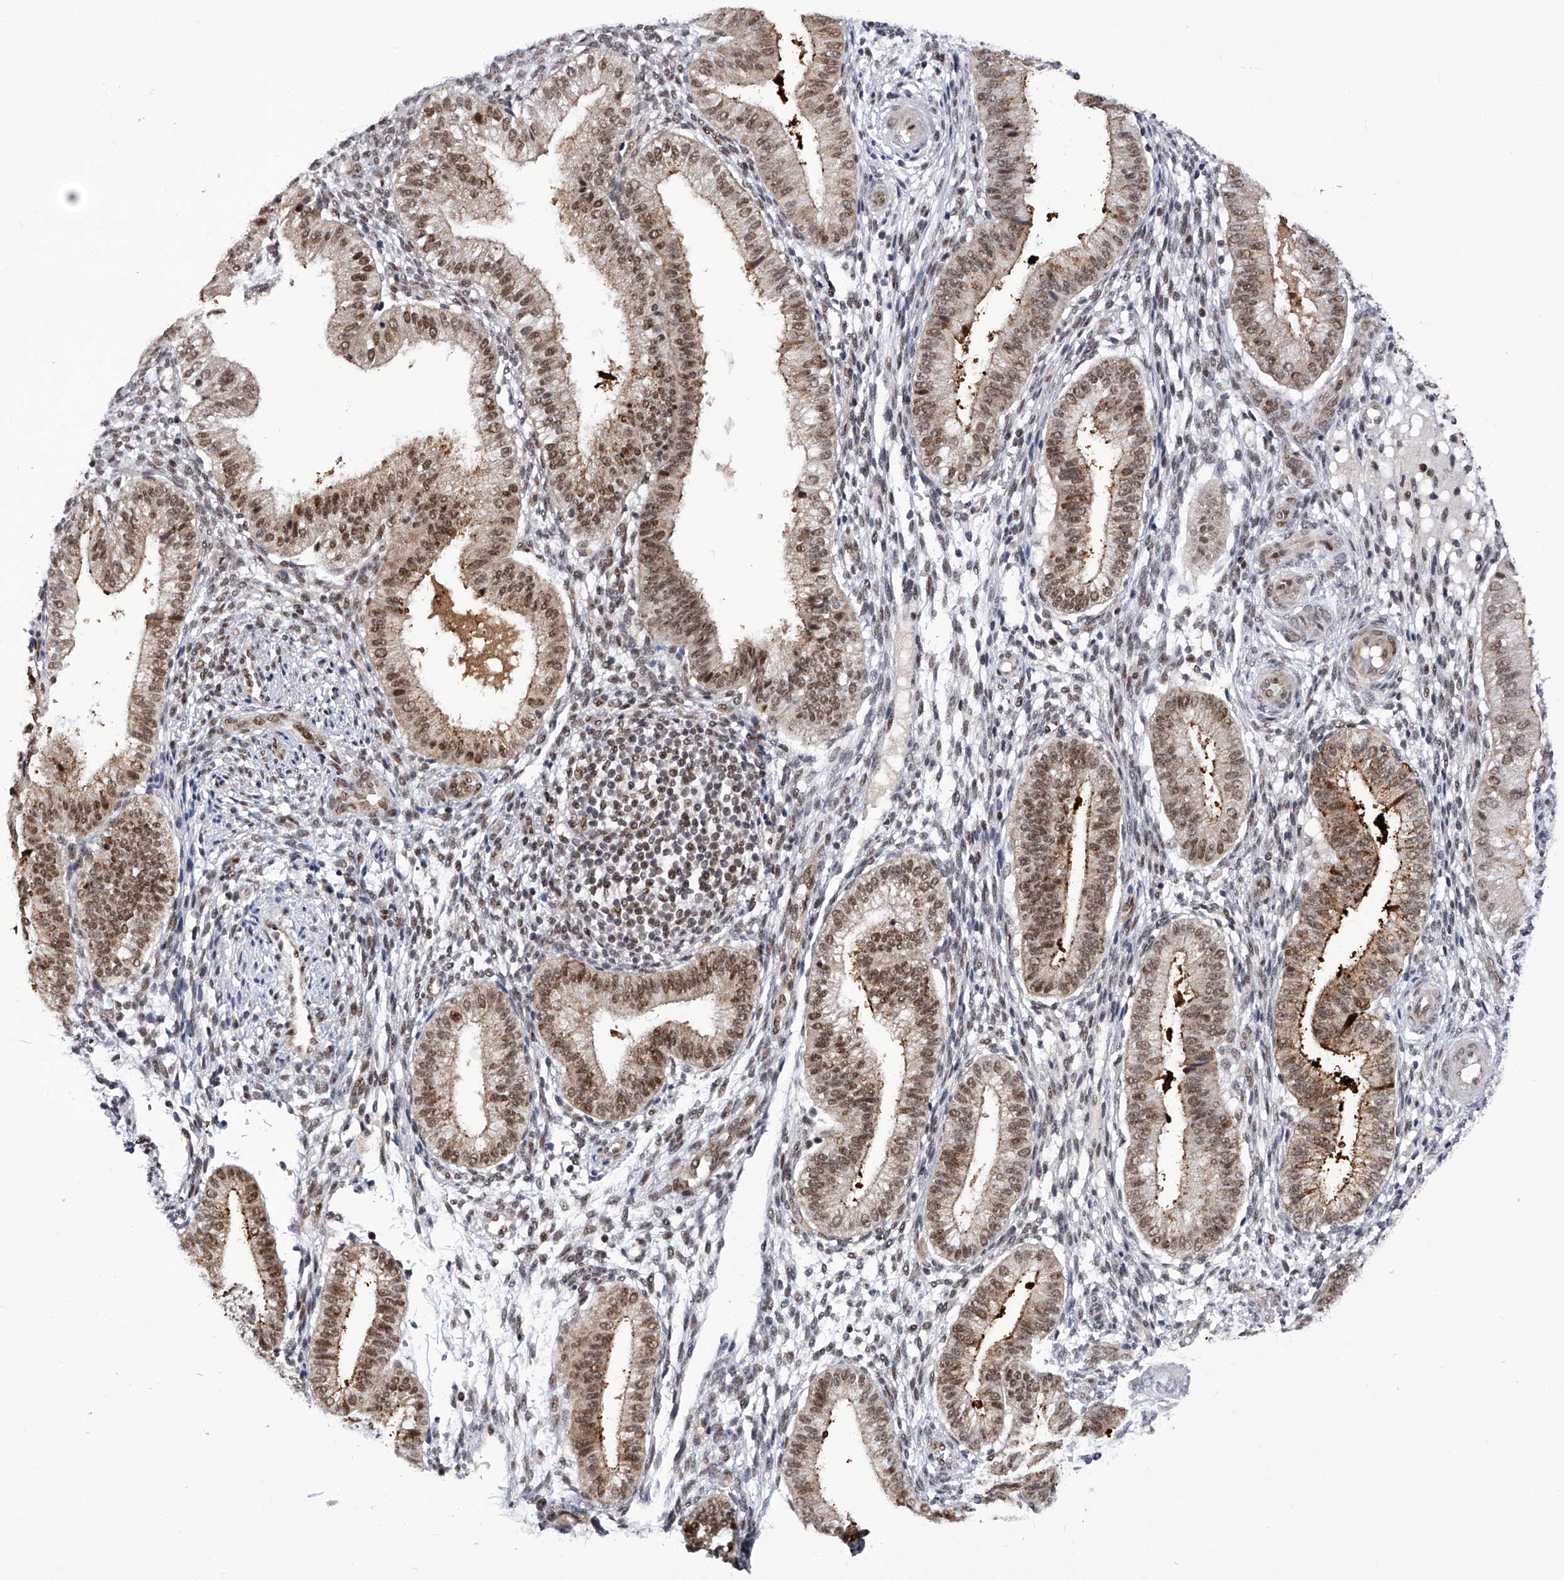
{"staining": {"intensity": "moderate", "quantity": "<25%", "location": "nuclear"}, "tissue": "endometrium", "cell_type": "Cells in endometrial stroma", "image_type": "normal", "snomed": [{"axis": "morphology", "description": "Normal tissue, NOS"}, {"axis": "topography", "description": "Endometrium"}], "caption": "Brown immunohistochemical staining in unremarkable endometrium exhibits moderate nuclear staining in approximately <25% of cells in endometrial stroma.", "gene": "RAD54L", "patient": {"sex": "female", "age": 39}}